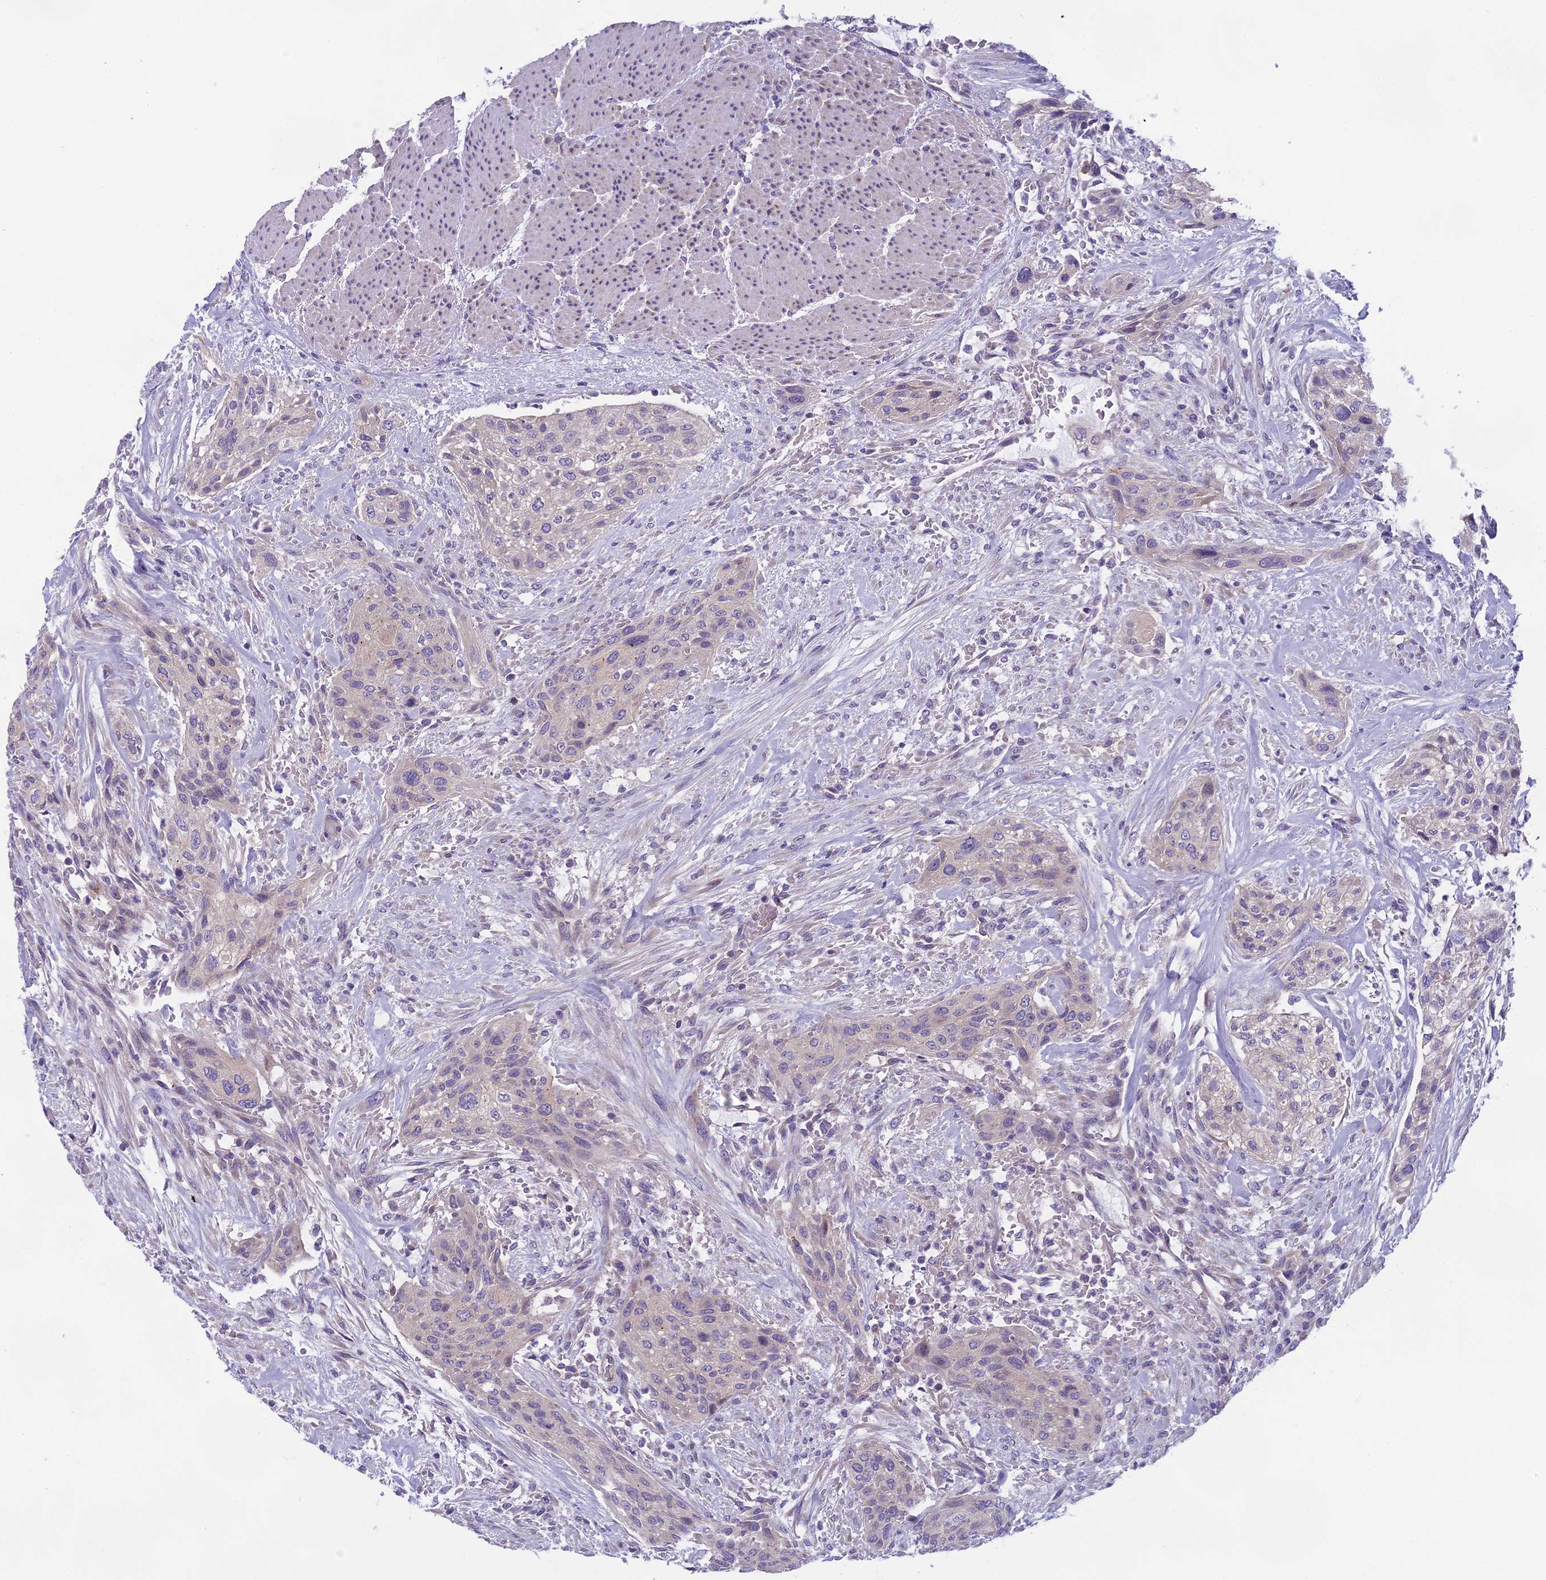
{"staining": {"intensity": "negative", "quantity": "none", "location": "none"}, "tissue": "urothelial cancer", "cell_type": "Tumor cells", "image_type": "cancer", "snomed": [{"axis": "morphology", "description": "Urothelial carcinoma, High grade"}, {"axis": "topography", "description": "Urinary bladder"}], "caption": "This is an immunohistochemistry (IHC) micrograph of human urothelial cancer. There is no positivity in tumor cells.", "gene": "ARHGEF37", "patient": {"sex": "male", "age": 35}}